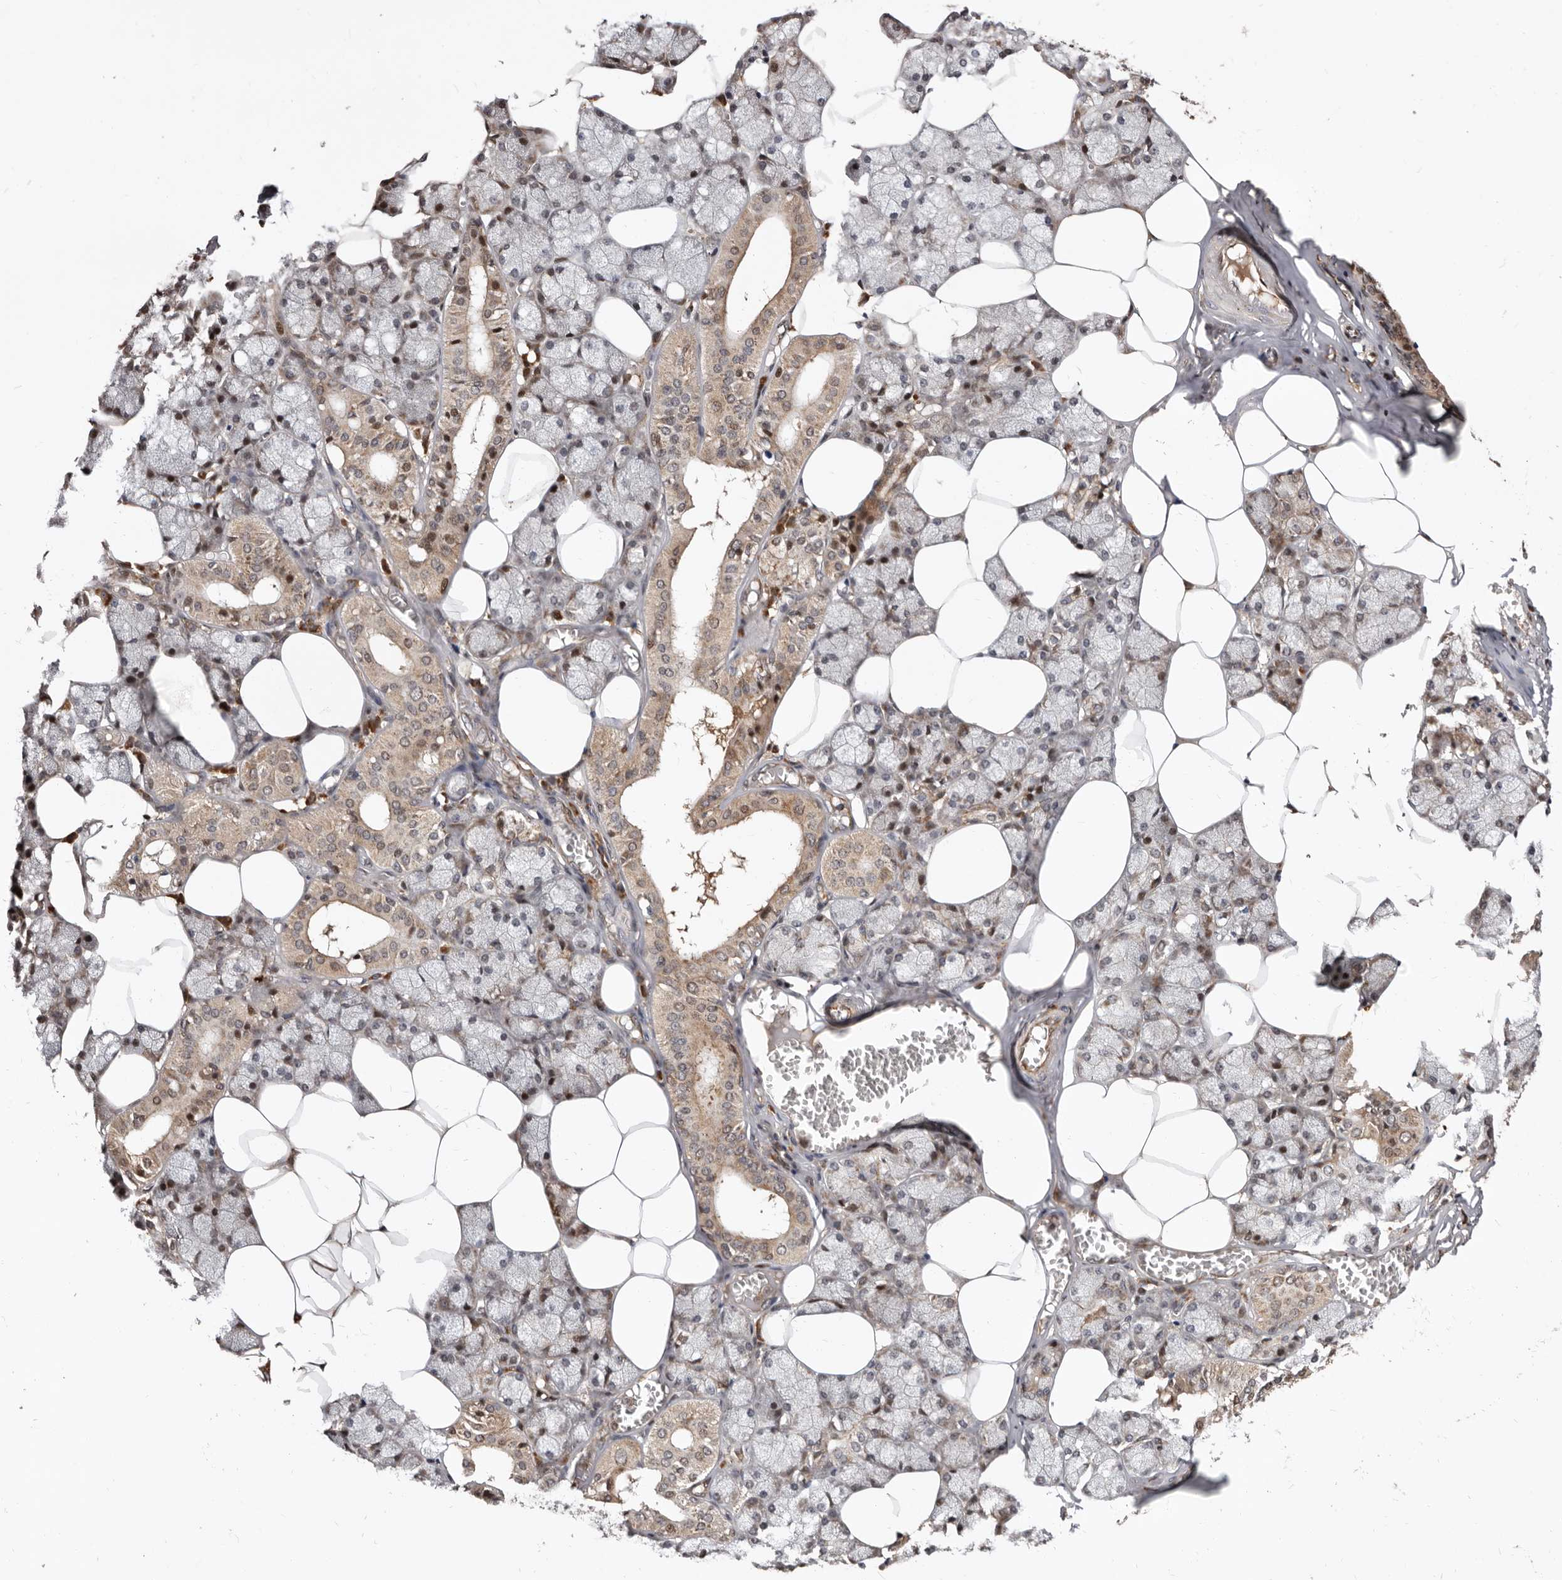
{"staining": {"intensity": "moderate", "quantity": "25%-75%", "location": "cytoplasmic/membranous"}, "tissue": "salivary gland", "cell_type": "Glandular cells", "image_type": "normal", "snomed": [{"axis": "morphology", "description": "Normal tissue, NOS"}, {"axis": "topography", "description": "Salivary gland"}], "caption": "Immunohistochemistry (DAB (3,3'-diaminobenzidine)) staining of unremarkable salivary gland shows moderate cytoplasmic/membranous protein positivity in approximately 25%-75% of glandular cells. The staining was performed using DAB to visualize the protein expression in brown, while the nuclei were stained in blue with hematoxylin (Magnification: 20x).", "gene": "WEE2", "patient": {"sex": "male", "age": 62}}